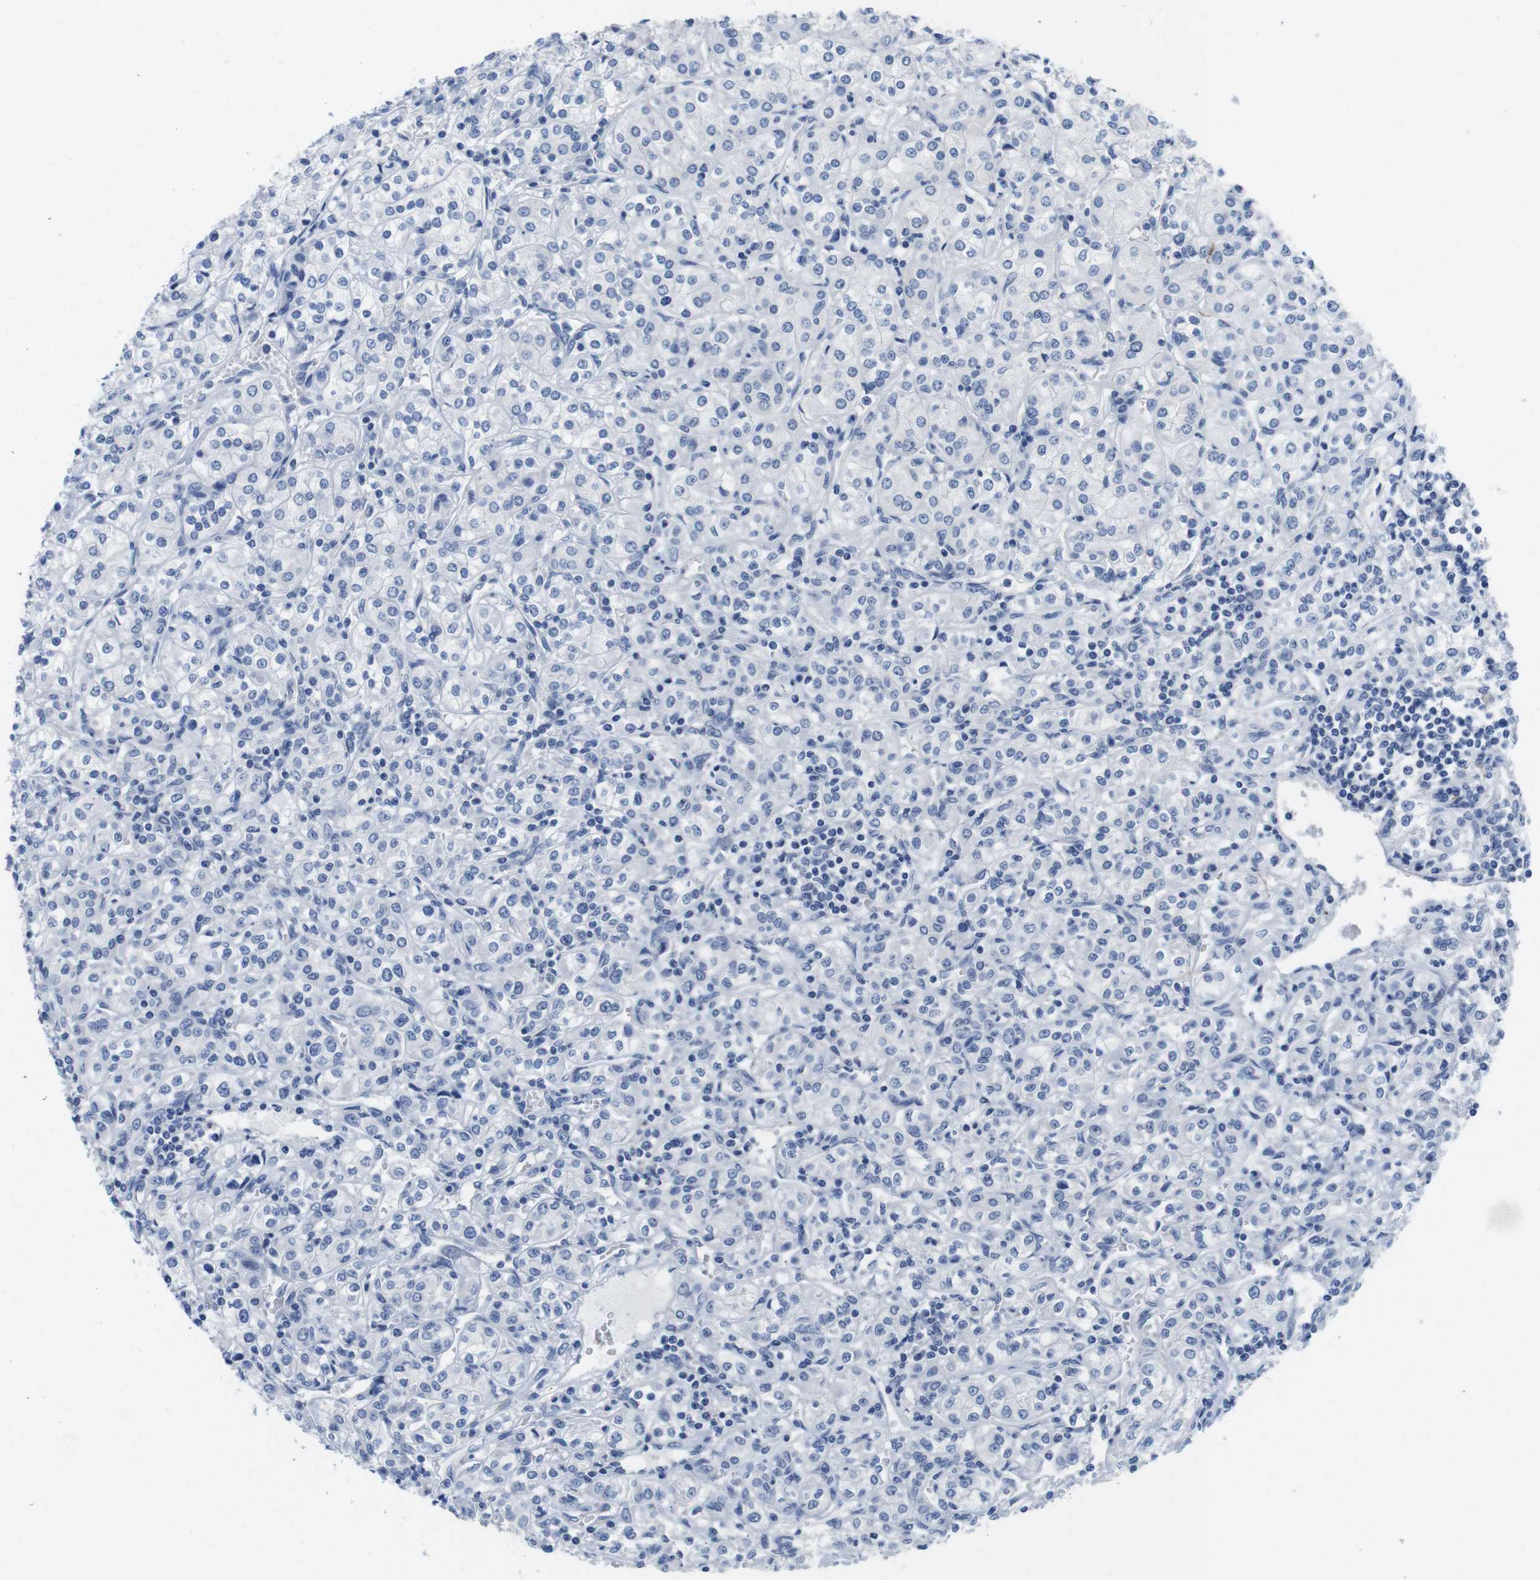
{"staining": {"intensity": "negative", "quantity": "none", "location": "none"}, "tissue": "renal cancer", "cell_type": "Tumor cells", "image_type": "cancer", "snomed": [{"axis": "morphology", "description": "Adenocarcinoma, NOS"}, {"axis": "topography", "description": "Kidney"}], "caption": "Immunohistochemistry photomicrograph of neoplastic tissue: renal cancer (adenocarcinoma) stained with DAB (3,3'-diaminobenzidine) shows no significant protein expression in tumor cells. The staining is performed using DAB brown chromogen with nuclei counter-stained in using hematoxylin.", "gene": "MAP6", "patient": {"sex": "male", "age": 77}}